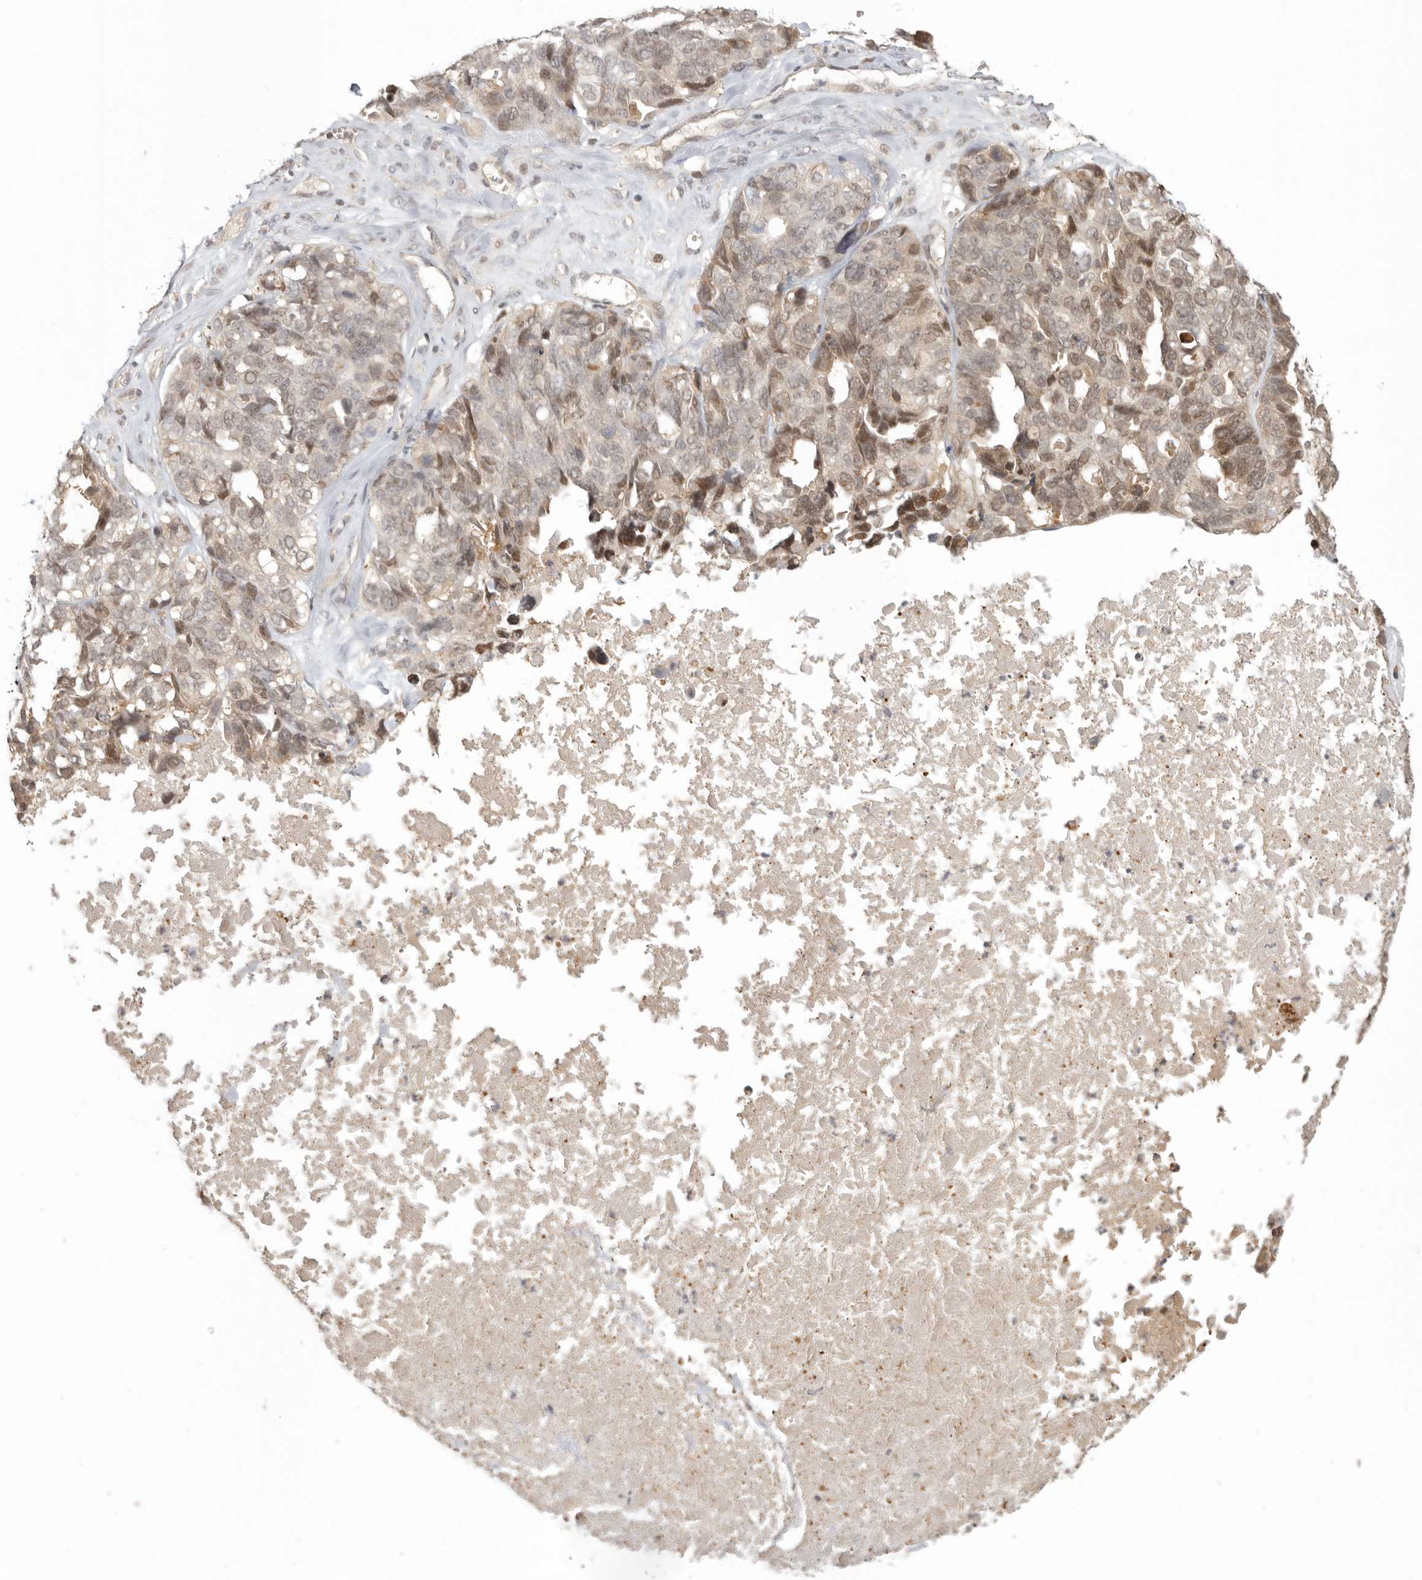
{"staining": {"intensity": "moderate", "quantity": "<25%", "location": "nuclear"}, "tissue": "ovarian cancer", "cell_type": "Tumor cells", "image_type": "cancer", "snomed": [{"axis": "morphology", "description": "Cystadenocarcinoma, serous, NOS"}, {"axis": "topography", "description": "Ovary"}], "caption": "Immunohistochemistry image of neoplastic tissue: human ovarian serous cystadenocarcinoma stained using IHC displays low levels of moderate protein expression localized specifically in the nuclear of tumor cells, appearing as a nuclear brown color.", "gene": "PSMA5", "patient": {"sex": "female", "age": 79}}